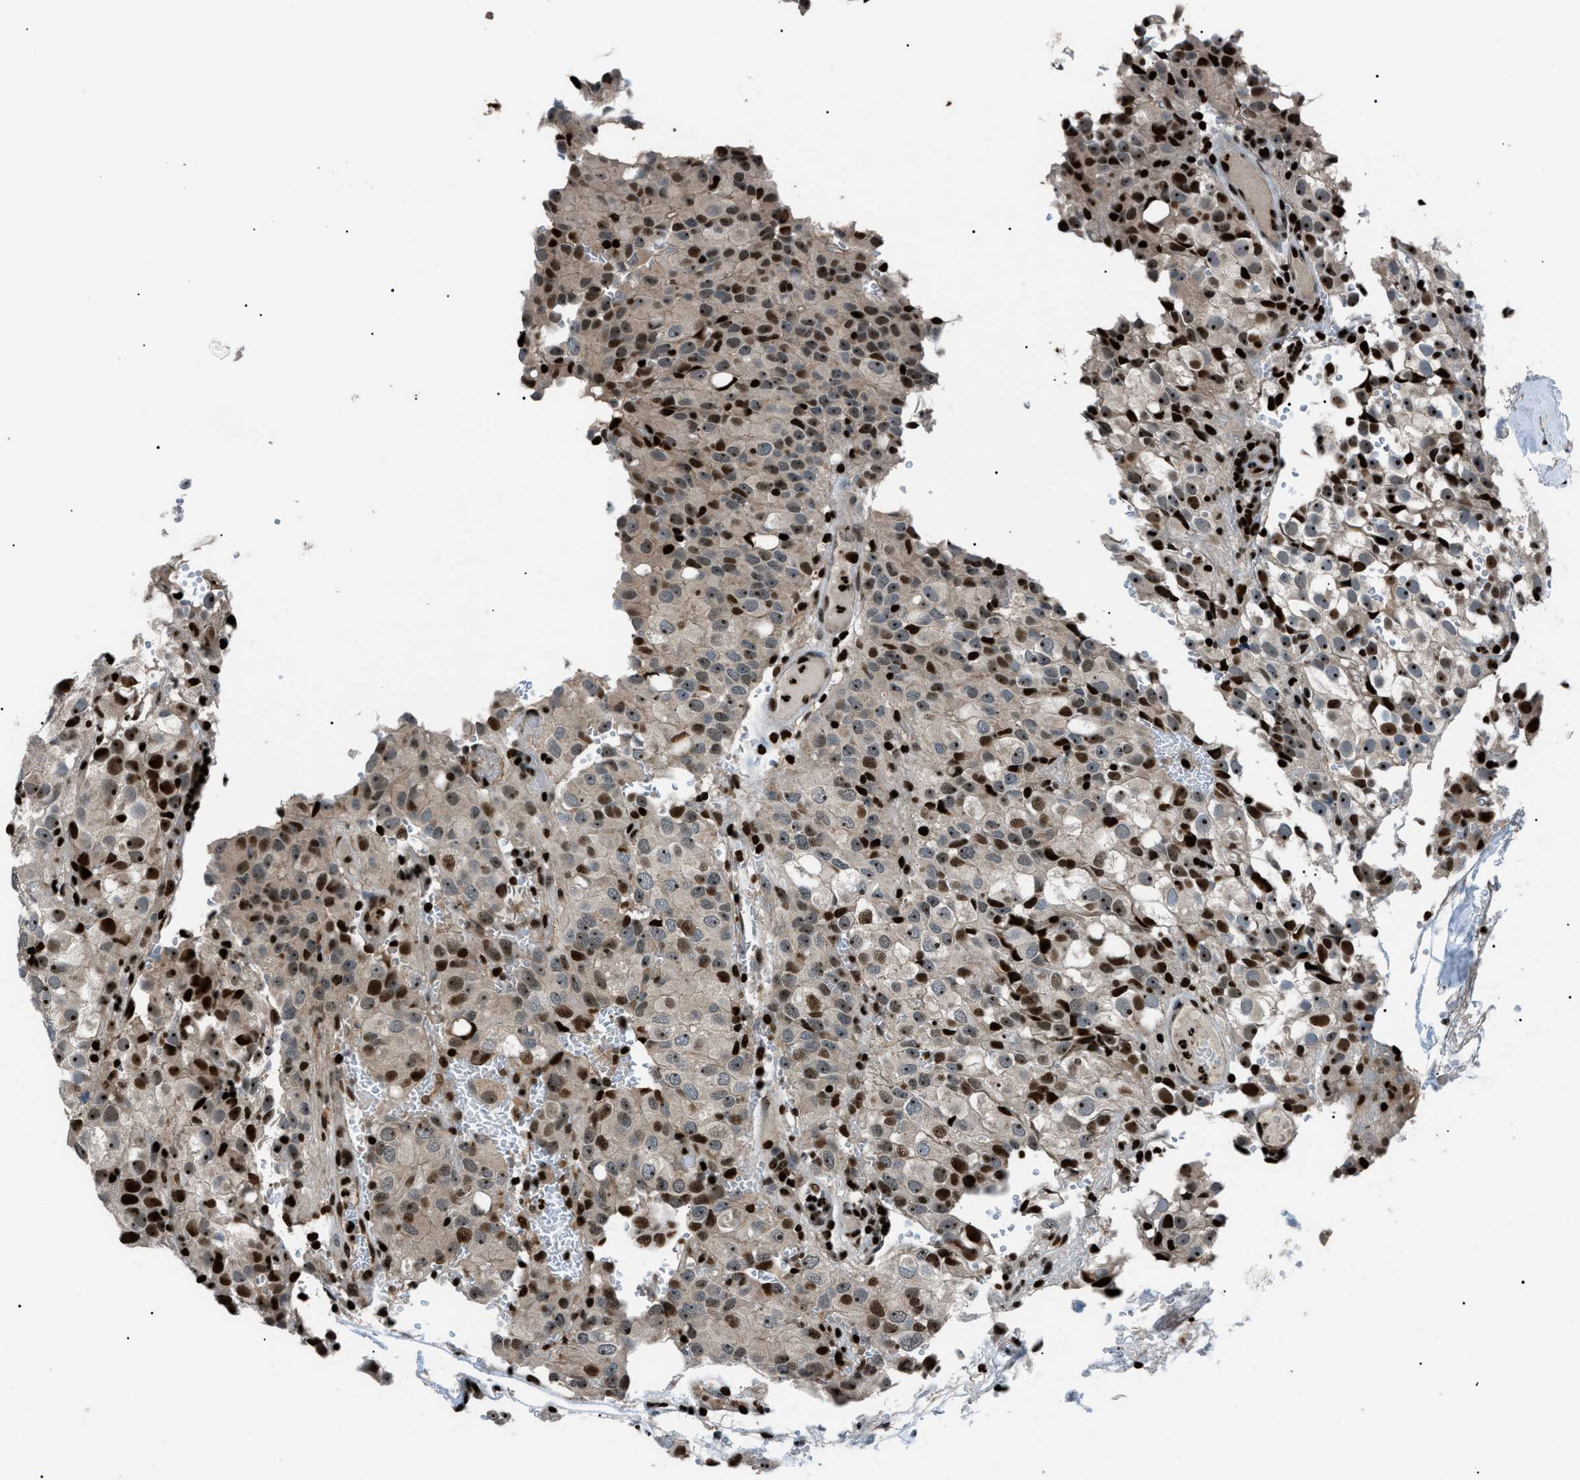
{"staining": {"intensity": "moderate", "quantity": "25%-75%", "location": "nuclear"}, "tissue": "glioma", "cell_type": "Tumor cells", "image_type": "cancer", "snomed": [{"axis": "morphology", "description": "Glioma, malignant, High grade"}, {"axis": "topography", "description": "Brain"}], "caption": "Protein staining of malignant glioma (high-grade) tissue exhibits moderate nuclear positivity in about 25%-75% of tumor cells.", "gene": "PRKX", "patient": {"sex": "male", "age": 32}}